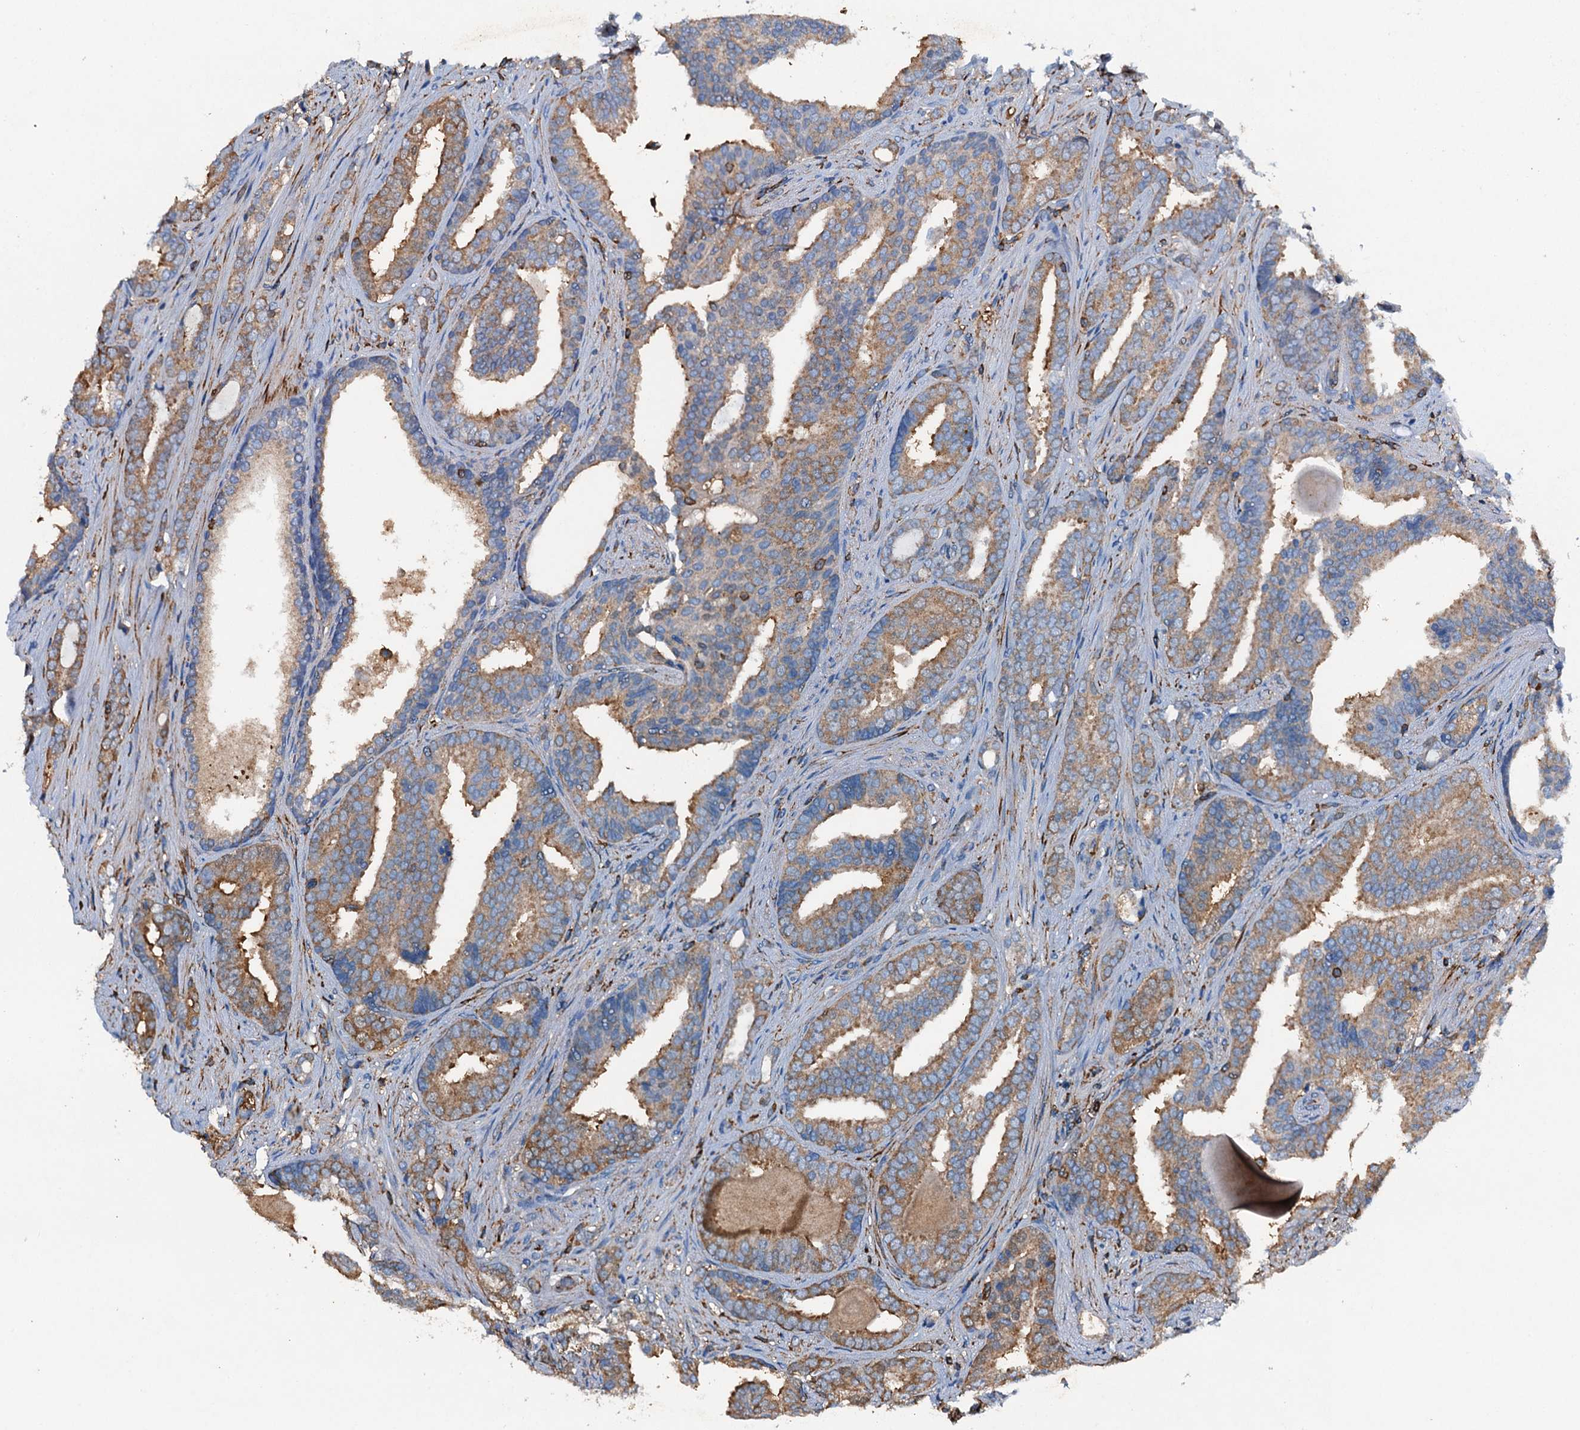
{"staining": {"intensity": "moderate", "quantity": ">75%", "location": "cytoplasmic/membranous"}, "tissue": "prostate cancer", "cell_type": "Tumor cells", "image_type": "cancer", "snomed": [{"axis": "morphology", "description": "Adenocarcinoma, High grade"}, {"axis": "topography", "description": "Prostate"}], "caption": "IHC (DAB (3,3'-diaminobenzidine)) staining of human prostate cancer shows moderate cytoplasmic/membranous protein staining in about >75% of tumor cells.", "gene": "MS4A4E", "patient": {"sex": "male", "age": 63}}